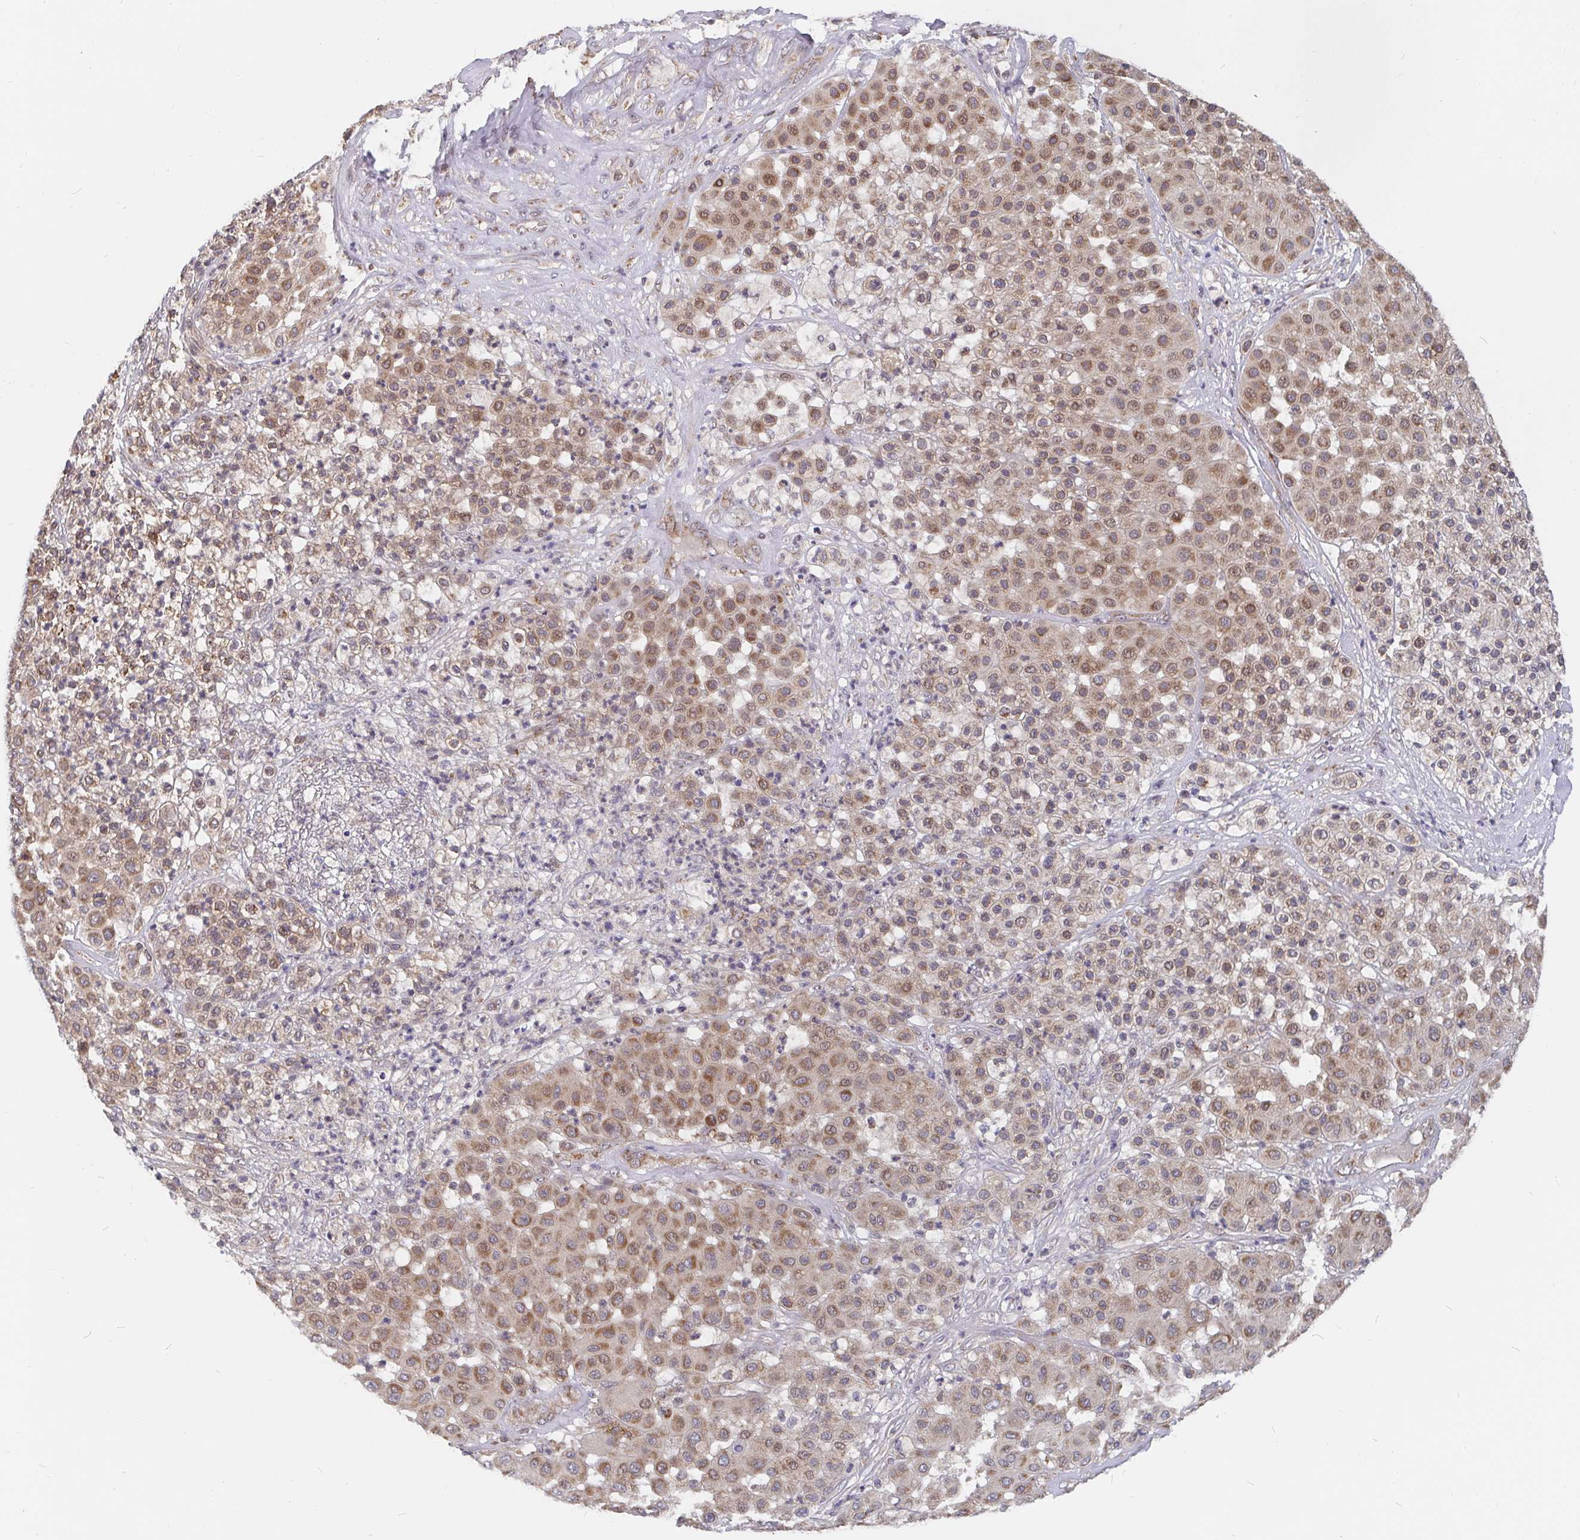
{"staining": {"intensity": "moderate", "quantity": ">75%", "location": "cytoplasmic/membranous"}, "tissue": "melanoma", "cell_type": "Tumor cells", "image_type": "cancer", "snomed": [{"axis": "morphology", "description": "Malignant melanoma, Metastatic site"}, {"axis": "topography", "description": "Smooth muscle"}], "caption": "Malignant melanoma (metastatic site) stained with a protein marker shows moderate staining in tumor cells.", "gene": "PDF", "patient": {"sex": "male", "age": 41}}